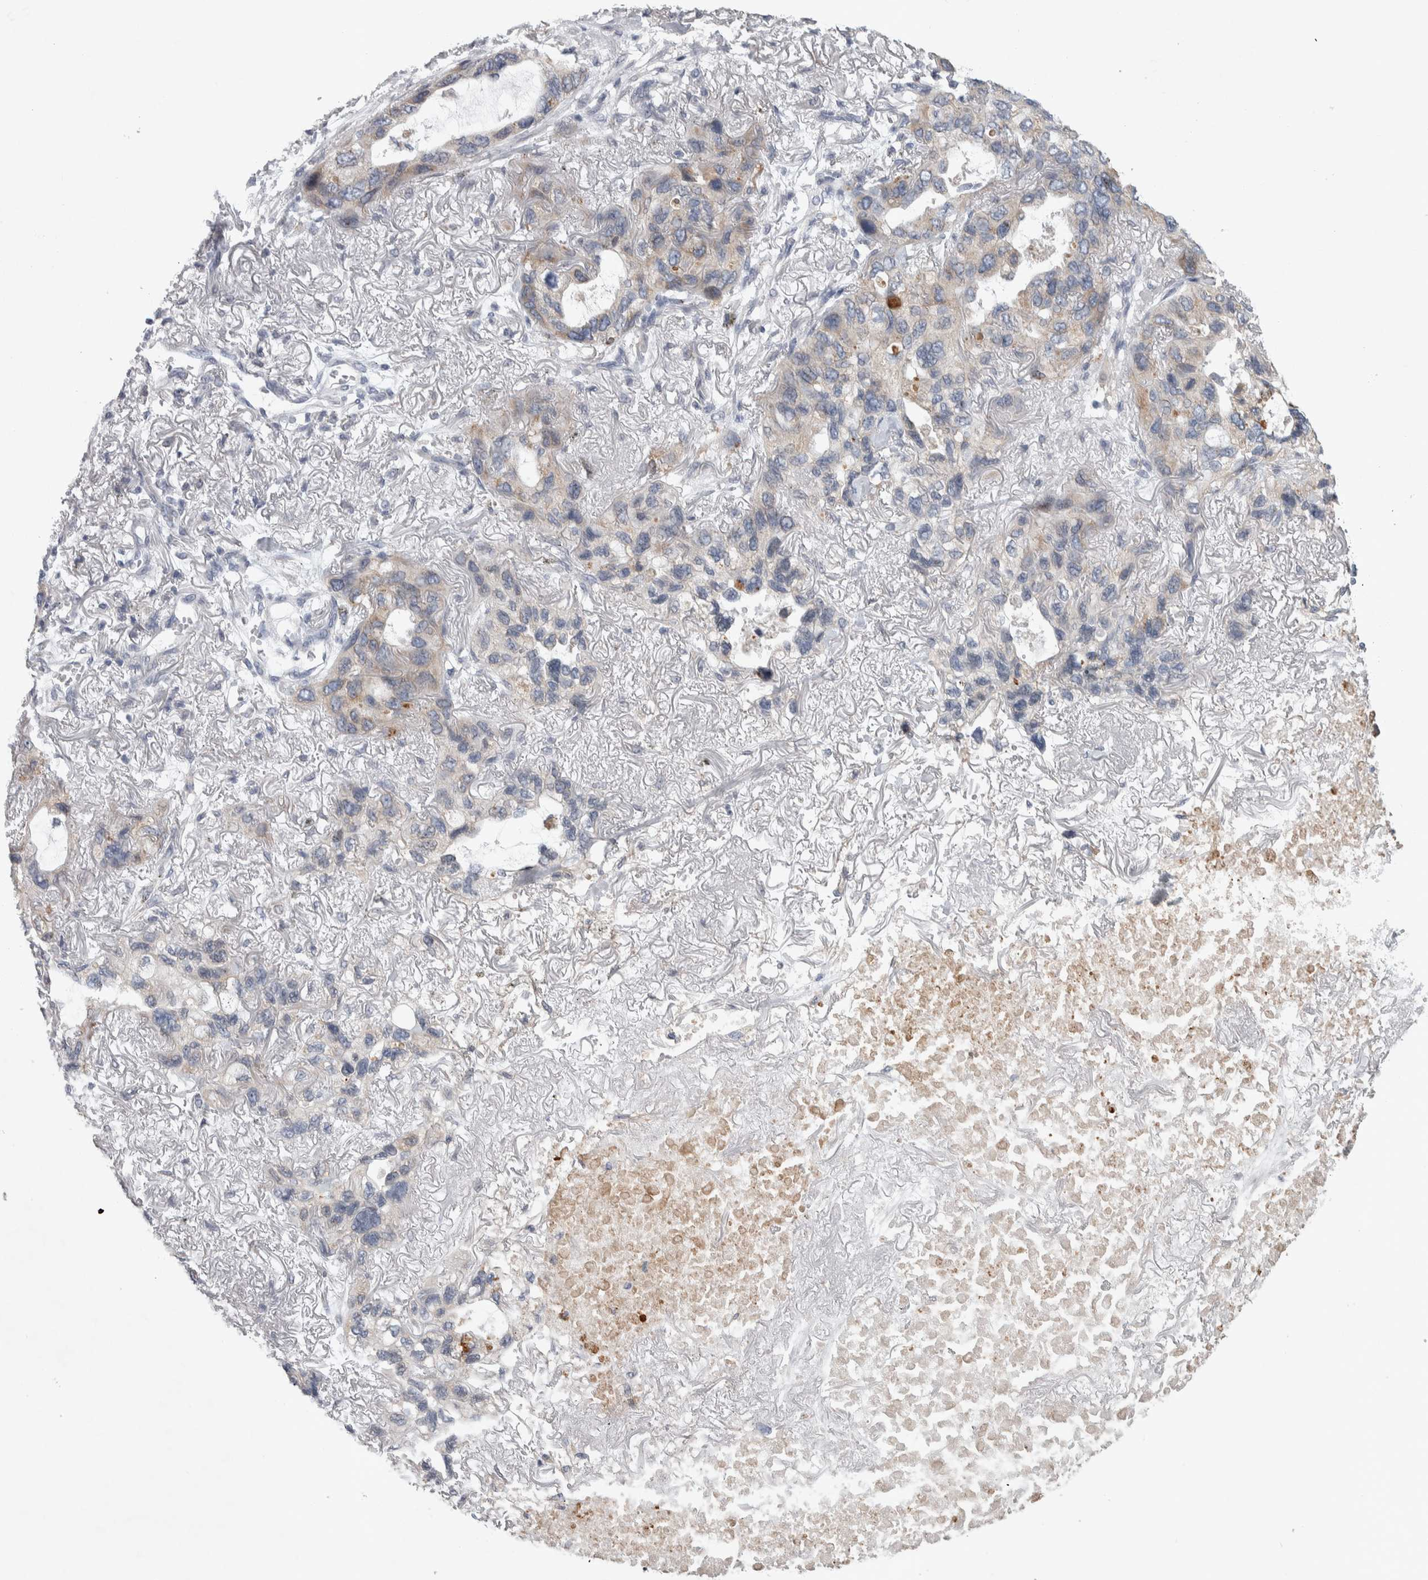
{"staining": {"intensity": "weak", "quantity": "25%-75%", "location": "cytoplasmic/membranous"}, "tissue": "lung cancer", "cell_type": "Tumor cells", "image_type": "cancer", "snomed": [{"axis": "morphology", "description": "Squamous cell carcinoma, NOS"}, {"axis": "topography", "description": "Lung"}], "caption": "The immunohistochemical stain shows weak cytoplasmic/membranous expression in tumor cells of lung squamous cell carcinoma tissue.", "gene": "SIGMAR1", "patient": {"sex": "female", "age": 73}}